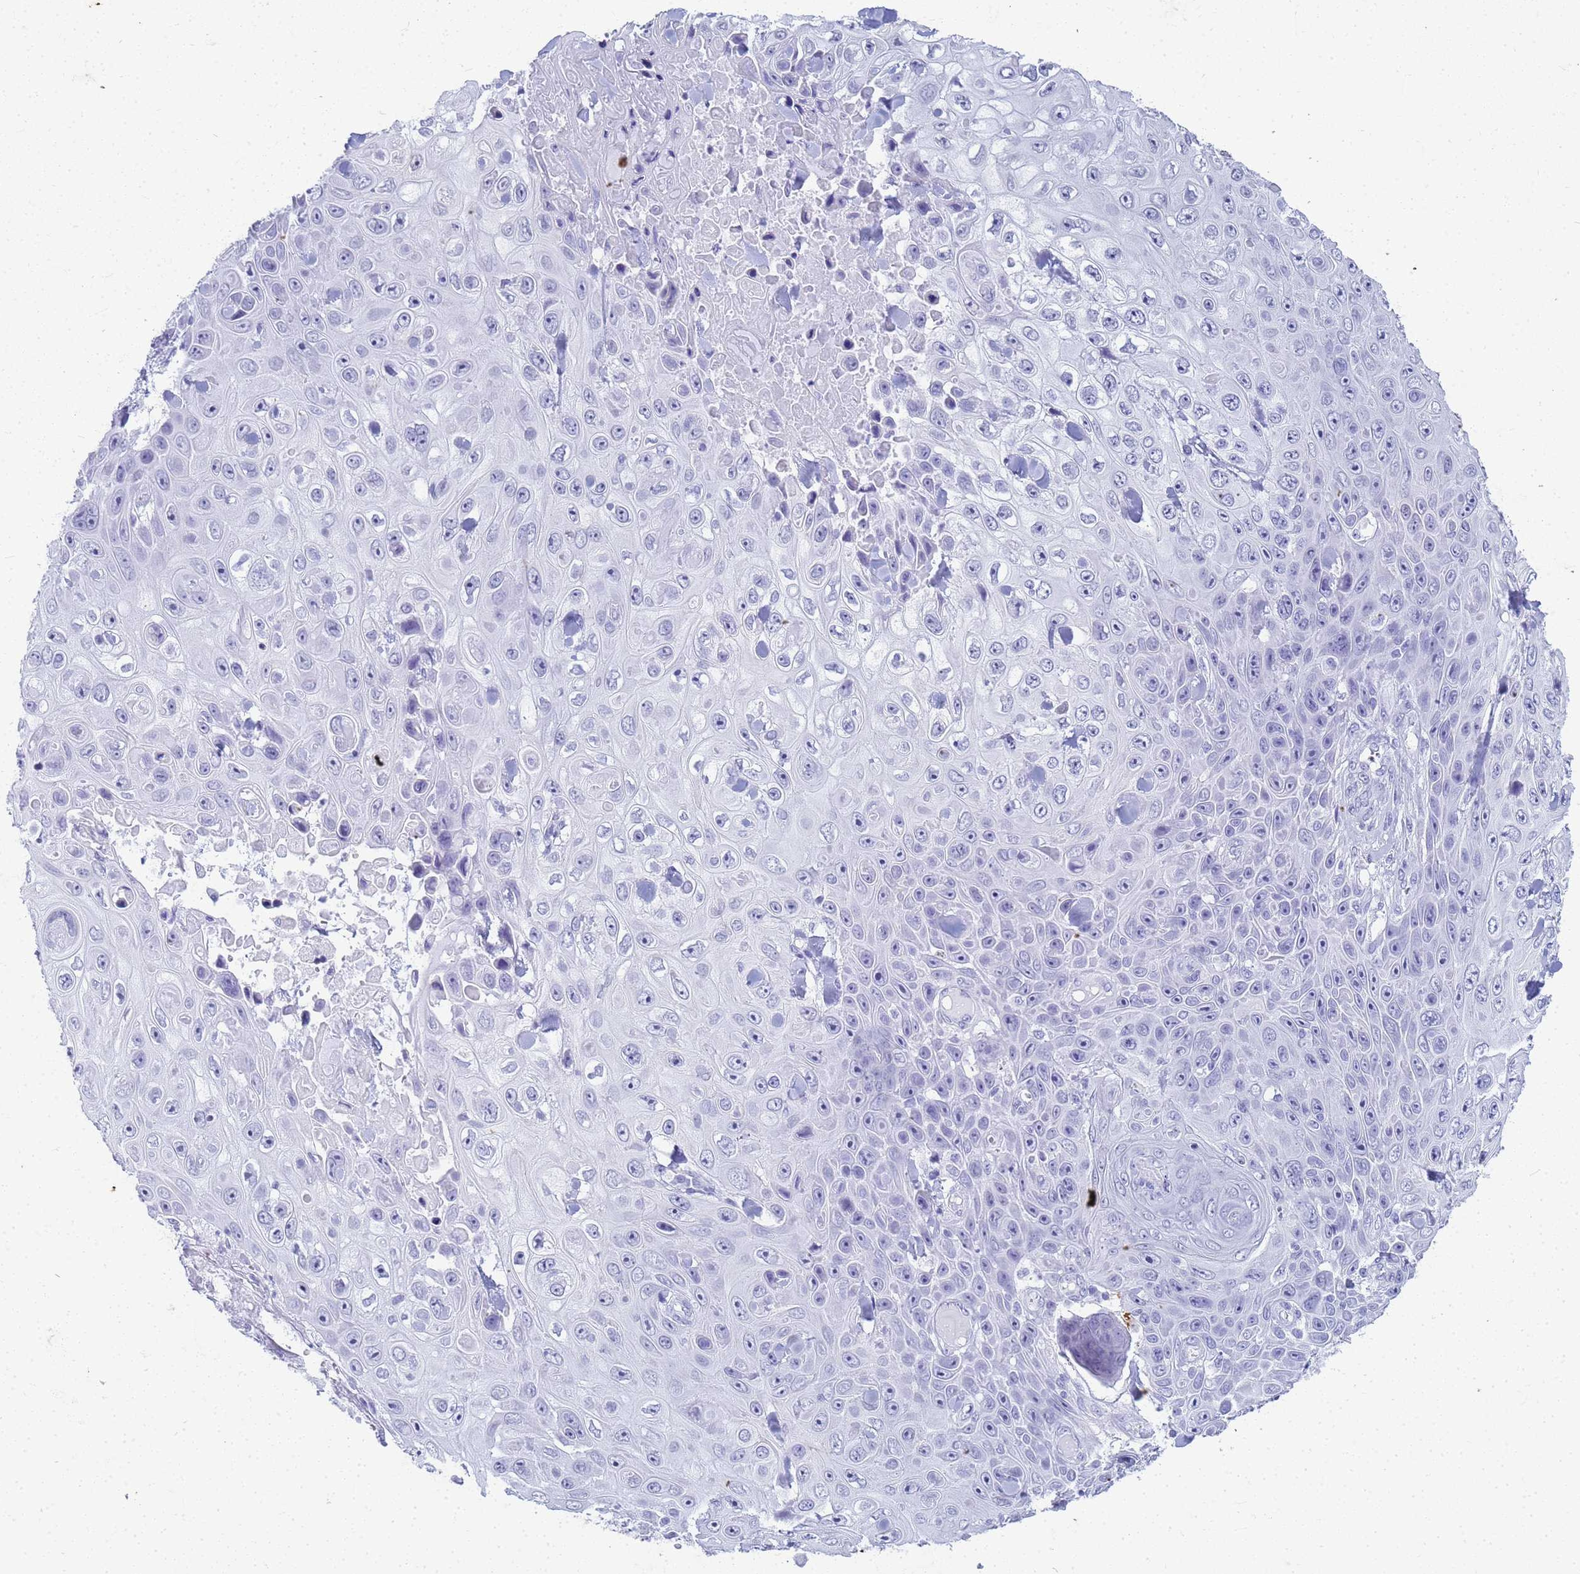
{"staining": {"intensity": "negative", "quantity": "none", "location": "none"}, "tissue": "skin cancer", "cell_type": "Tumor cells", "image_type": "cancer", "snomed": [{"axis": "morphology", "description": "Squamous cell carcinoma, NOS"}, {"axis": "topography", "description": "Skin"}], "caption": "Immunohistochemistry (IHC) of human skin squamous cell carcinoma reveals no staining in tumor cells.", "gene": "SLC7A9", "patient": {"sex": "male", "age": 82}}